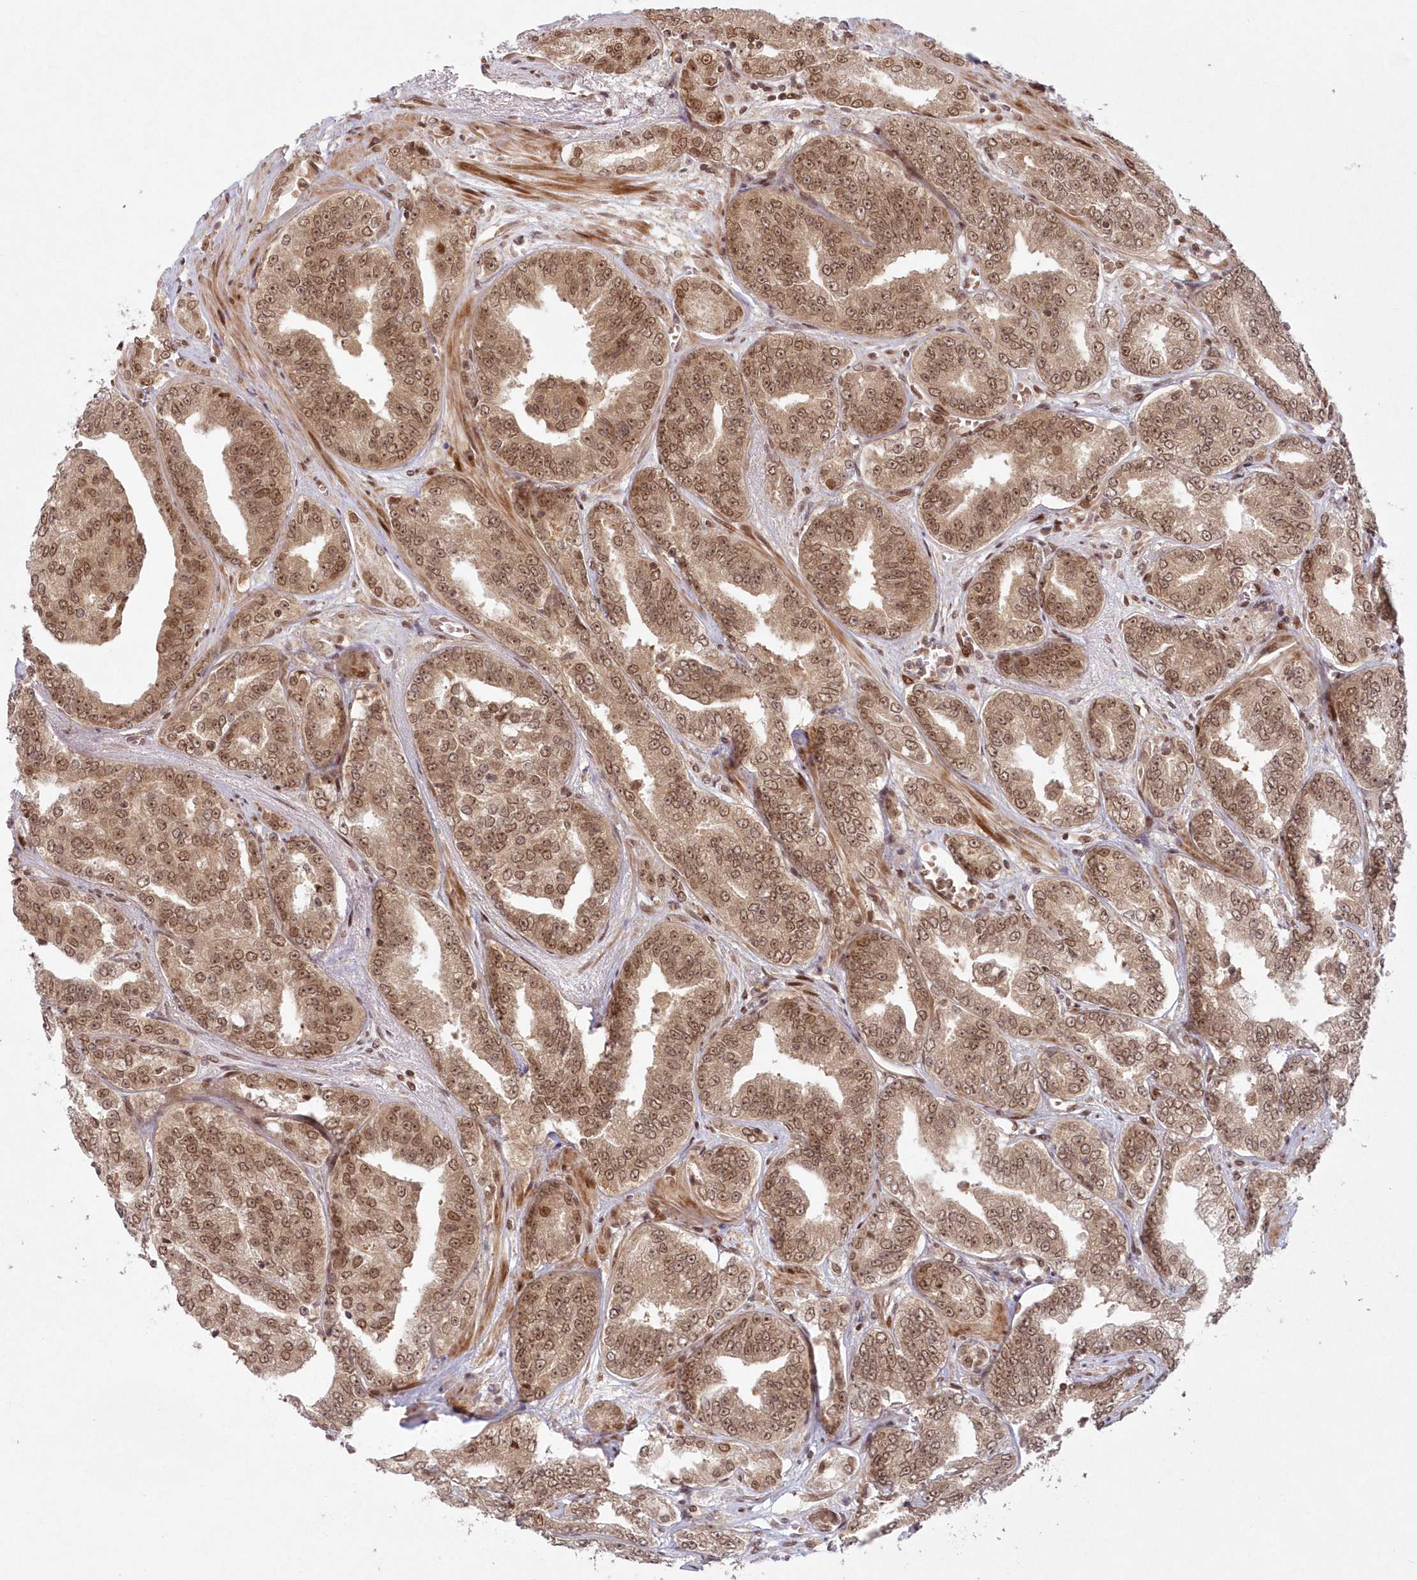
{"staining": {"intensity": "moderate", "quantity": ">75%", "location": "cytoplasmic/membranous,nuclear"}, "tissue": "prostate cancer", "cell_type": "Tumor cells", "image_type": "cancer", "snomed": [{"axis": "morphology", "description": "Adenocarcinoma, High grade"}, {"axis": "topography", "description": "Prostate"}], "caption": "Adenocarcinoma (high-grade) (prostate) stained for a protein displays moderate cytoplasmic/membranous and nuclear positivity in tumor cells.", "gene": "TOGARAM2", "patient": {"sex": "male", "age": 71}}